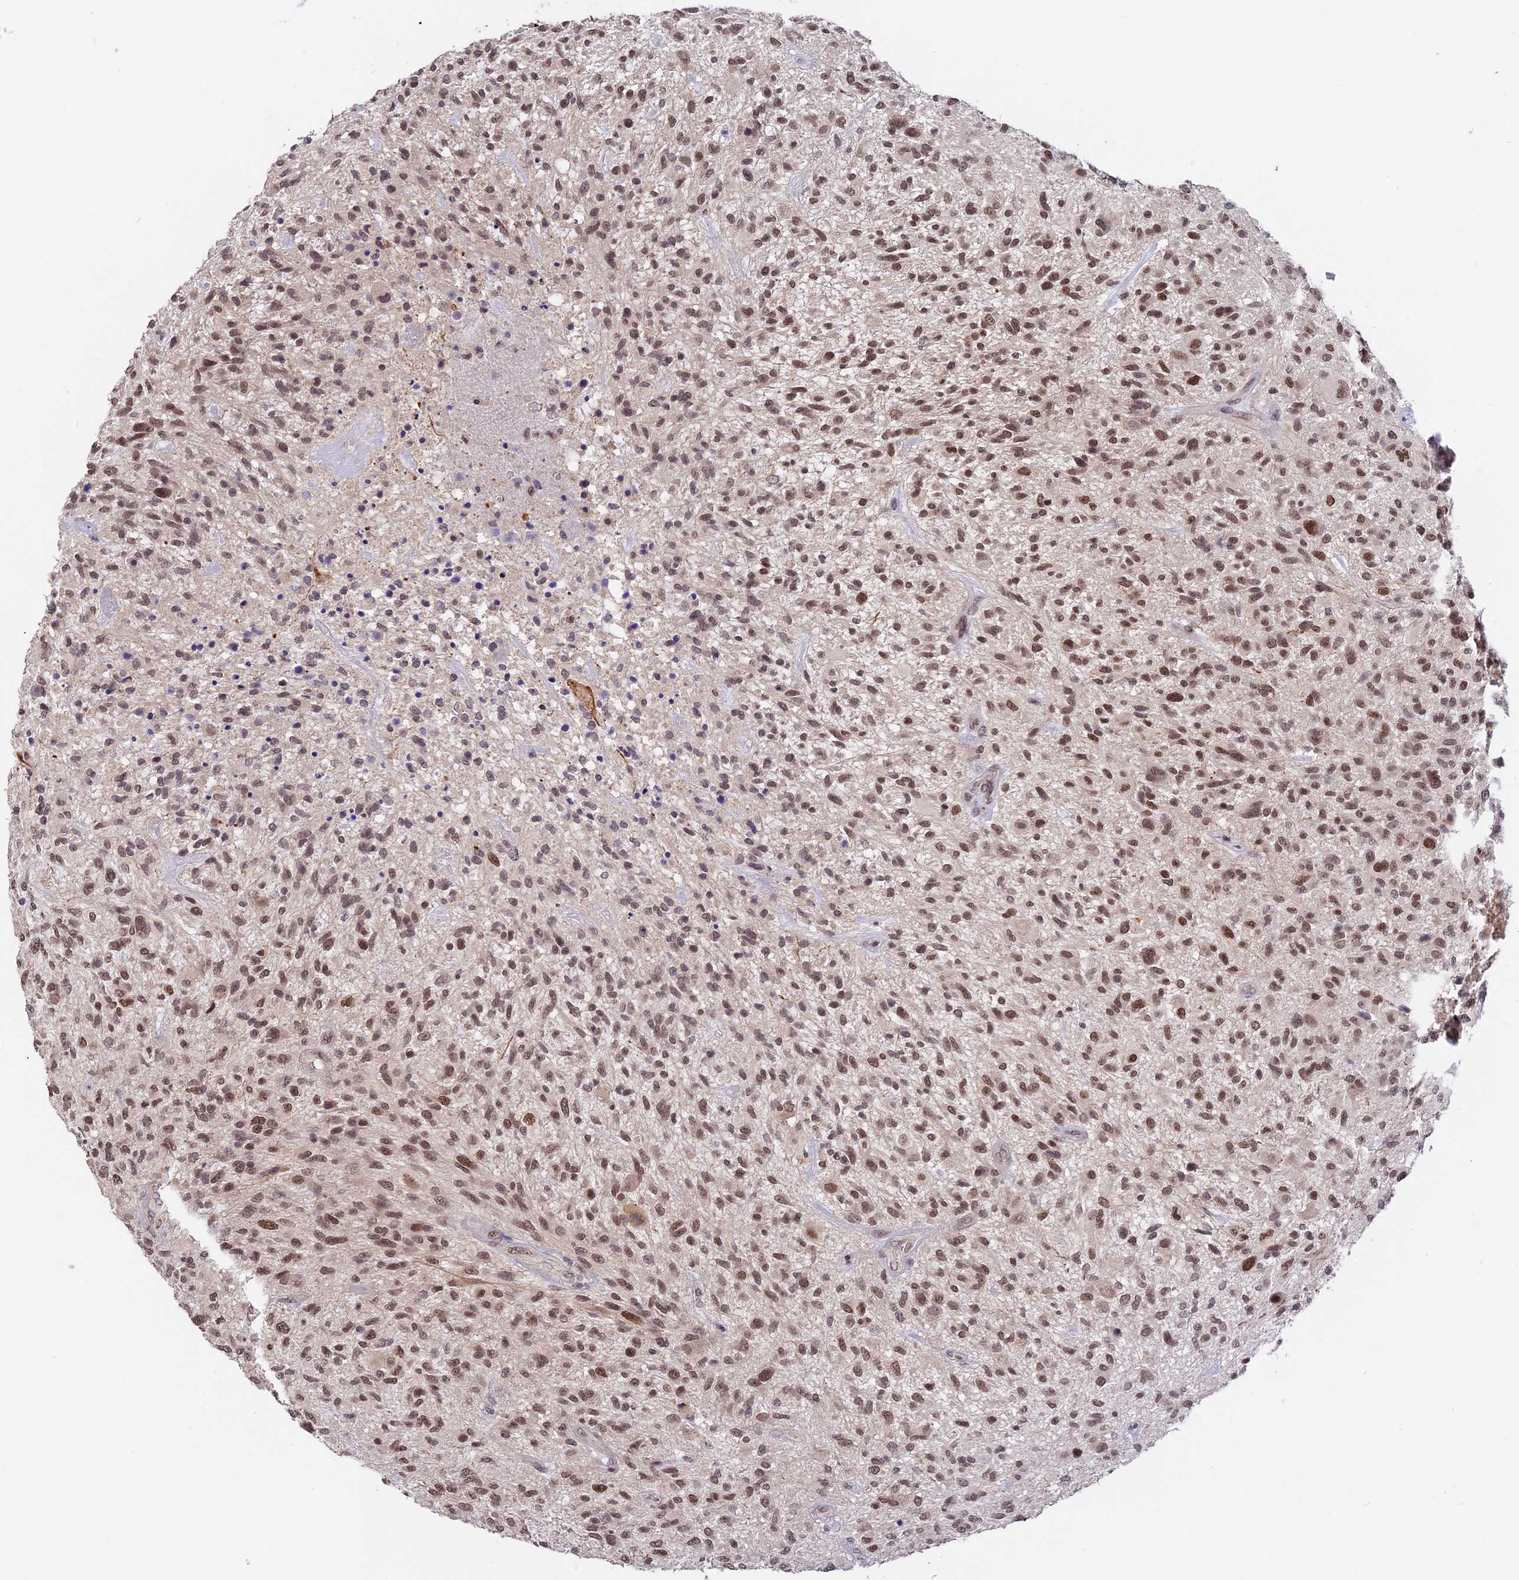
{"staining": {"intensity": "moderate", "quantity": ">75%", "location": "nuclear"}, "tissue": "glioma", "cell_type": "Tumor cells", "image_type": "cancer", "snomed": [{"axis": "morphology", "description": "Glioma, malignant, High grade"}, {"axis": "topography", "description": "Brain"}], "caption": "A photomicrograph of human glioma stained for a protein demonstrates moderate nuclear brown staining in tumor cells. The staining was performed using DAB (3,3'-diaminobenzidine) to visualize the protein expression in brown, while the nuclei were stained in blue with hematoxylin (Magnification: 20x).", "gene": "RFC5", "patient": {"sex": "male", "age": 47}}